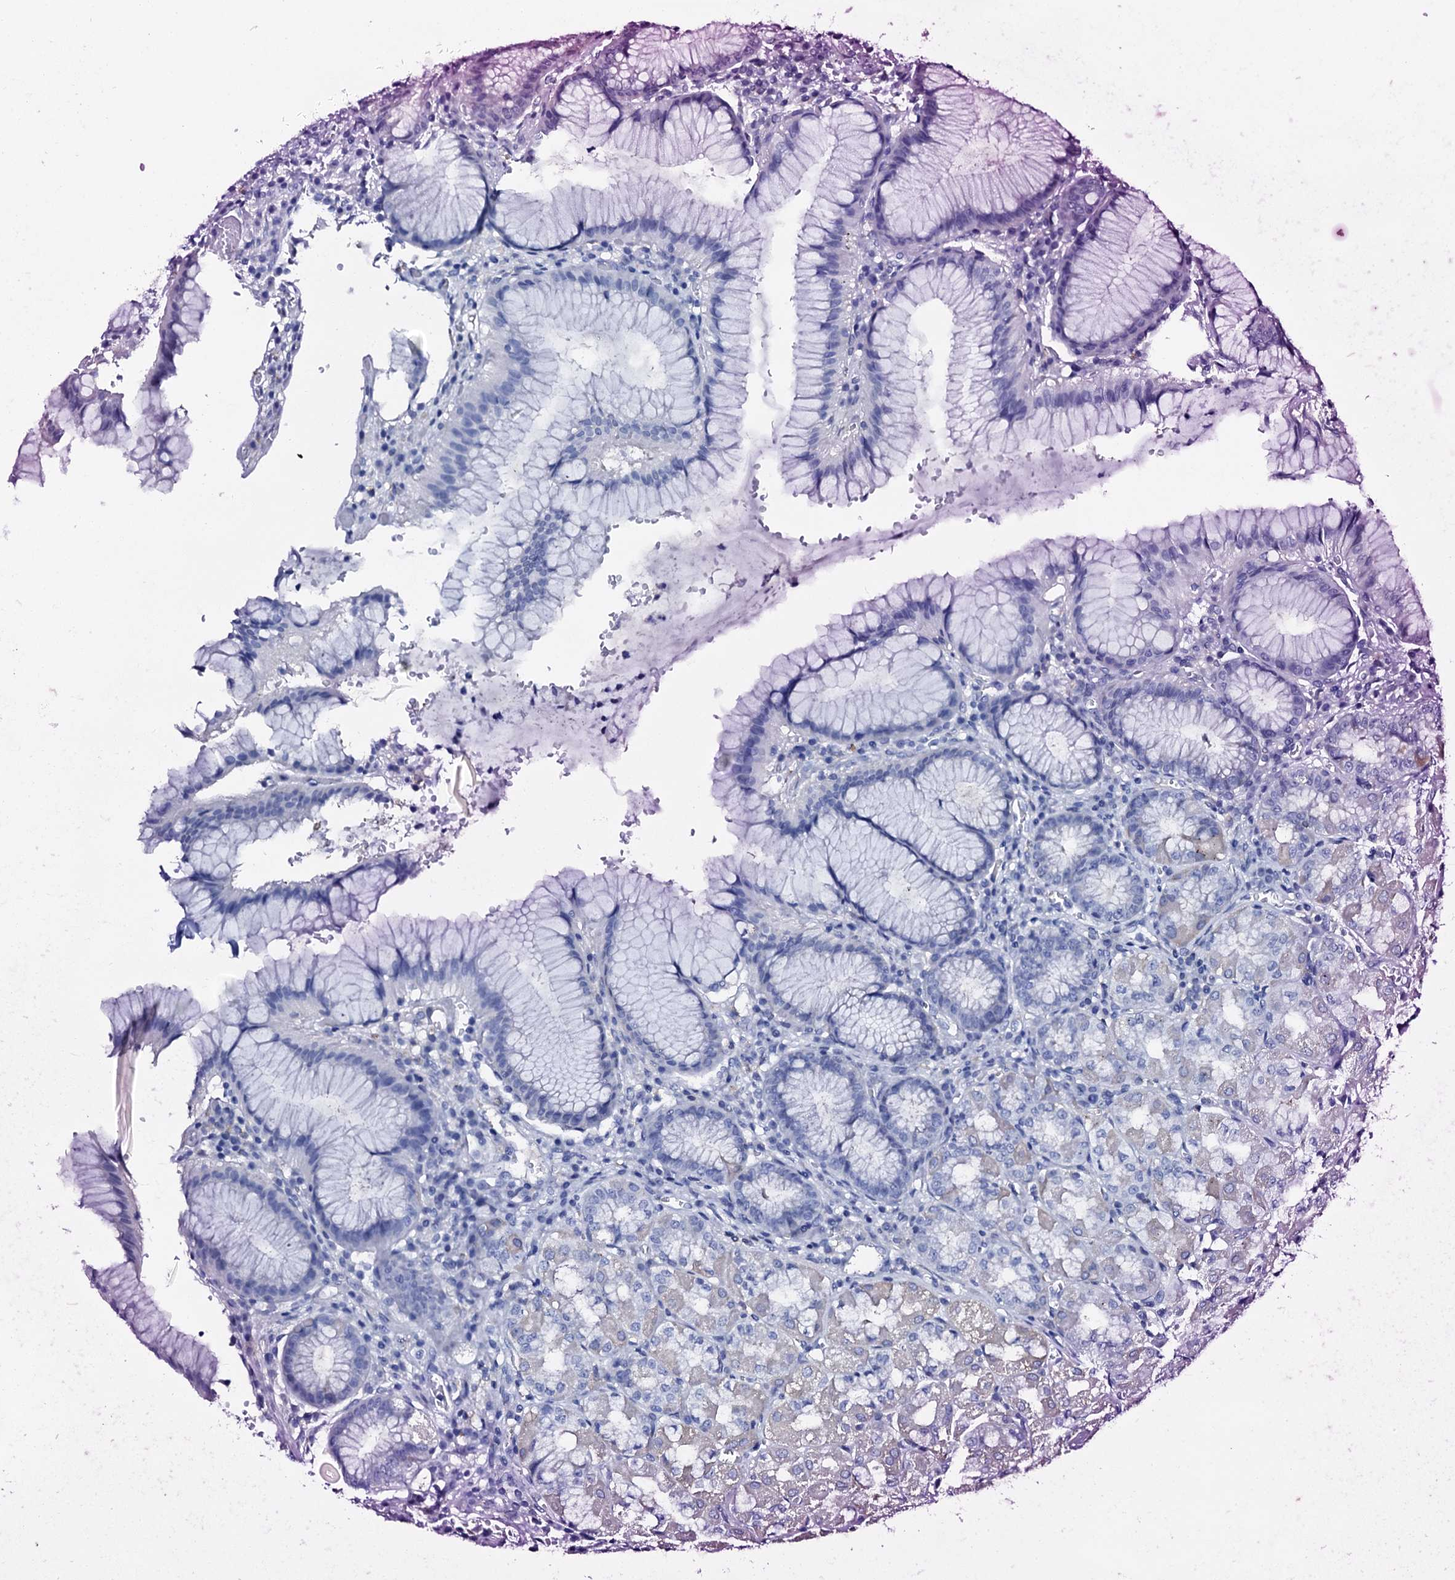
{"staining": {"intensity": "negative", "quantity": "none", "location": "none"}, "tissue": "stomach", "cell_type": "Glandular cells", "image_type": "normal", "snomed": [{"axis": "morphology", "description": "Normal tissue, NOS"}, {"axis": "topography", "description": "Stomach"}], "caption": "Immunohistochemistry (IHC) image of benign stomach: stomach stained with DAB (3,3'-diaminobenzidine) demonstrates no significant protein positivity in glandular cells.", "gene": "AMER2", "patient": {"sex": "male", "age": 55}}